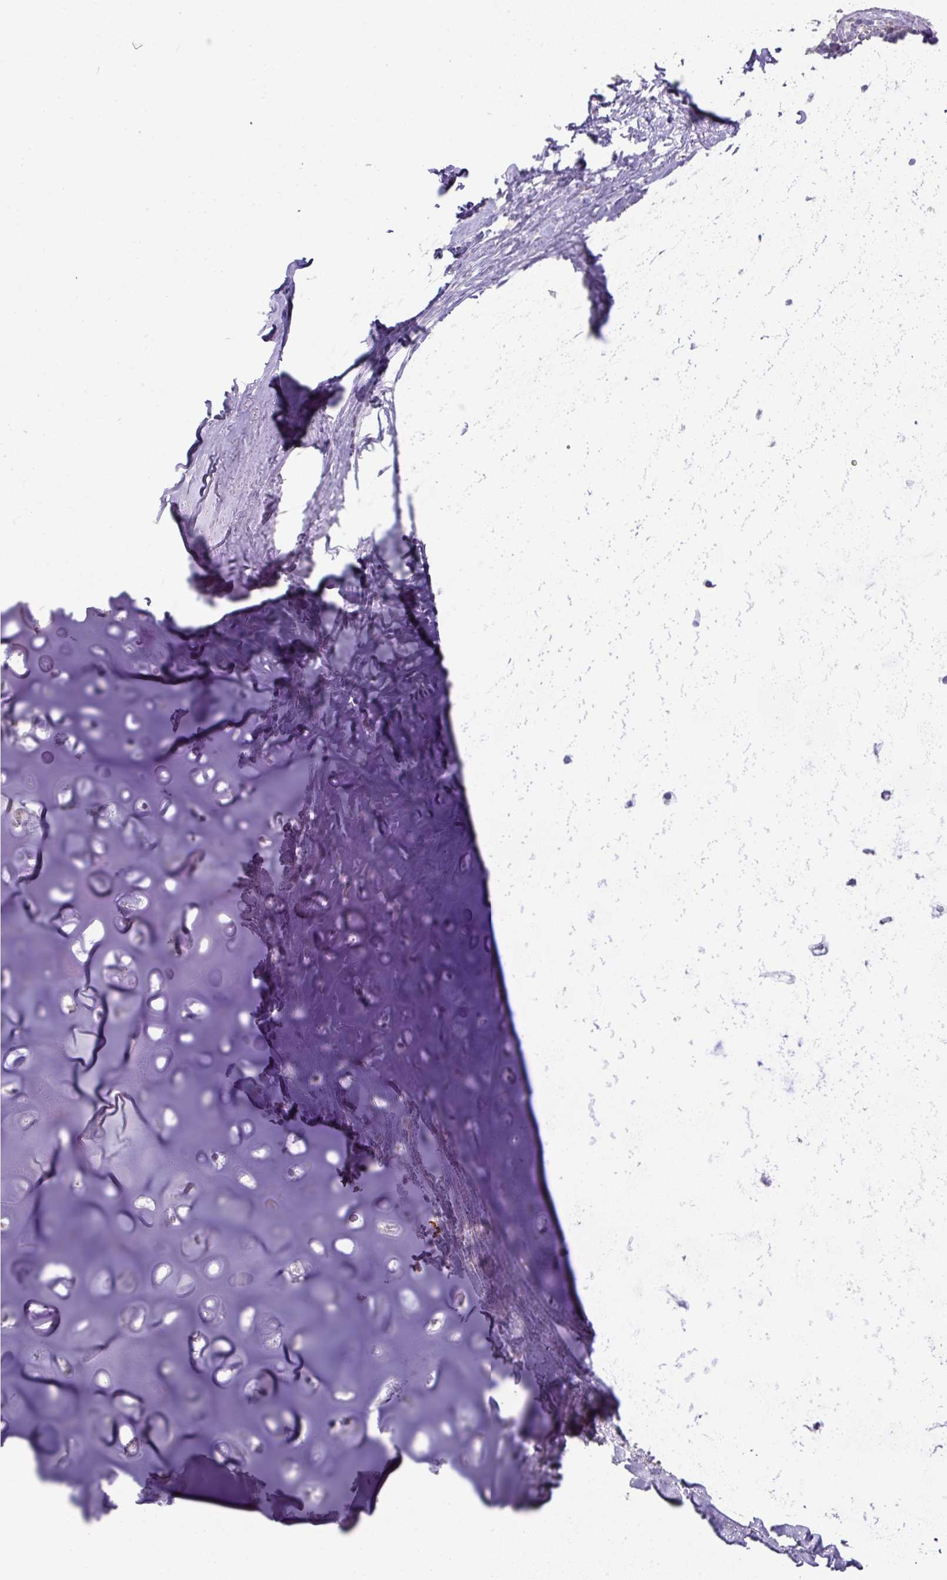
{"staining": {"intensity": "negative", "quantity": "none", "location": "none"}, "tissue": "soft tissue", "cell_type": "Chondrocytes", "image_type": "normal", "snomed": [{"axis": "morphology", "description": "Normal tissue, NOS"}, {"axis": "topography", "description": "Cartilage tissue"}, {"axis": "topography", "description": "Bronchus"}], "caption": "This histopathology image is of benign soft tissue stained with immunohistochemistry to label a protein in brown with the nuclei are counter-stained blue. There is no expression in chondrocytes.", "gene": "FGF17", "patient": {"sex": "male", "age": 56}}